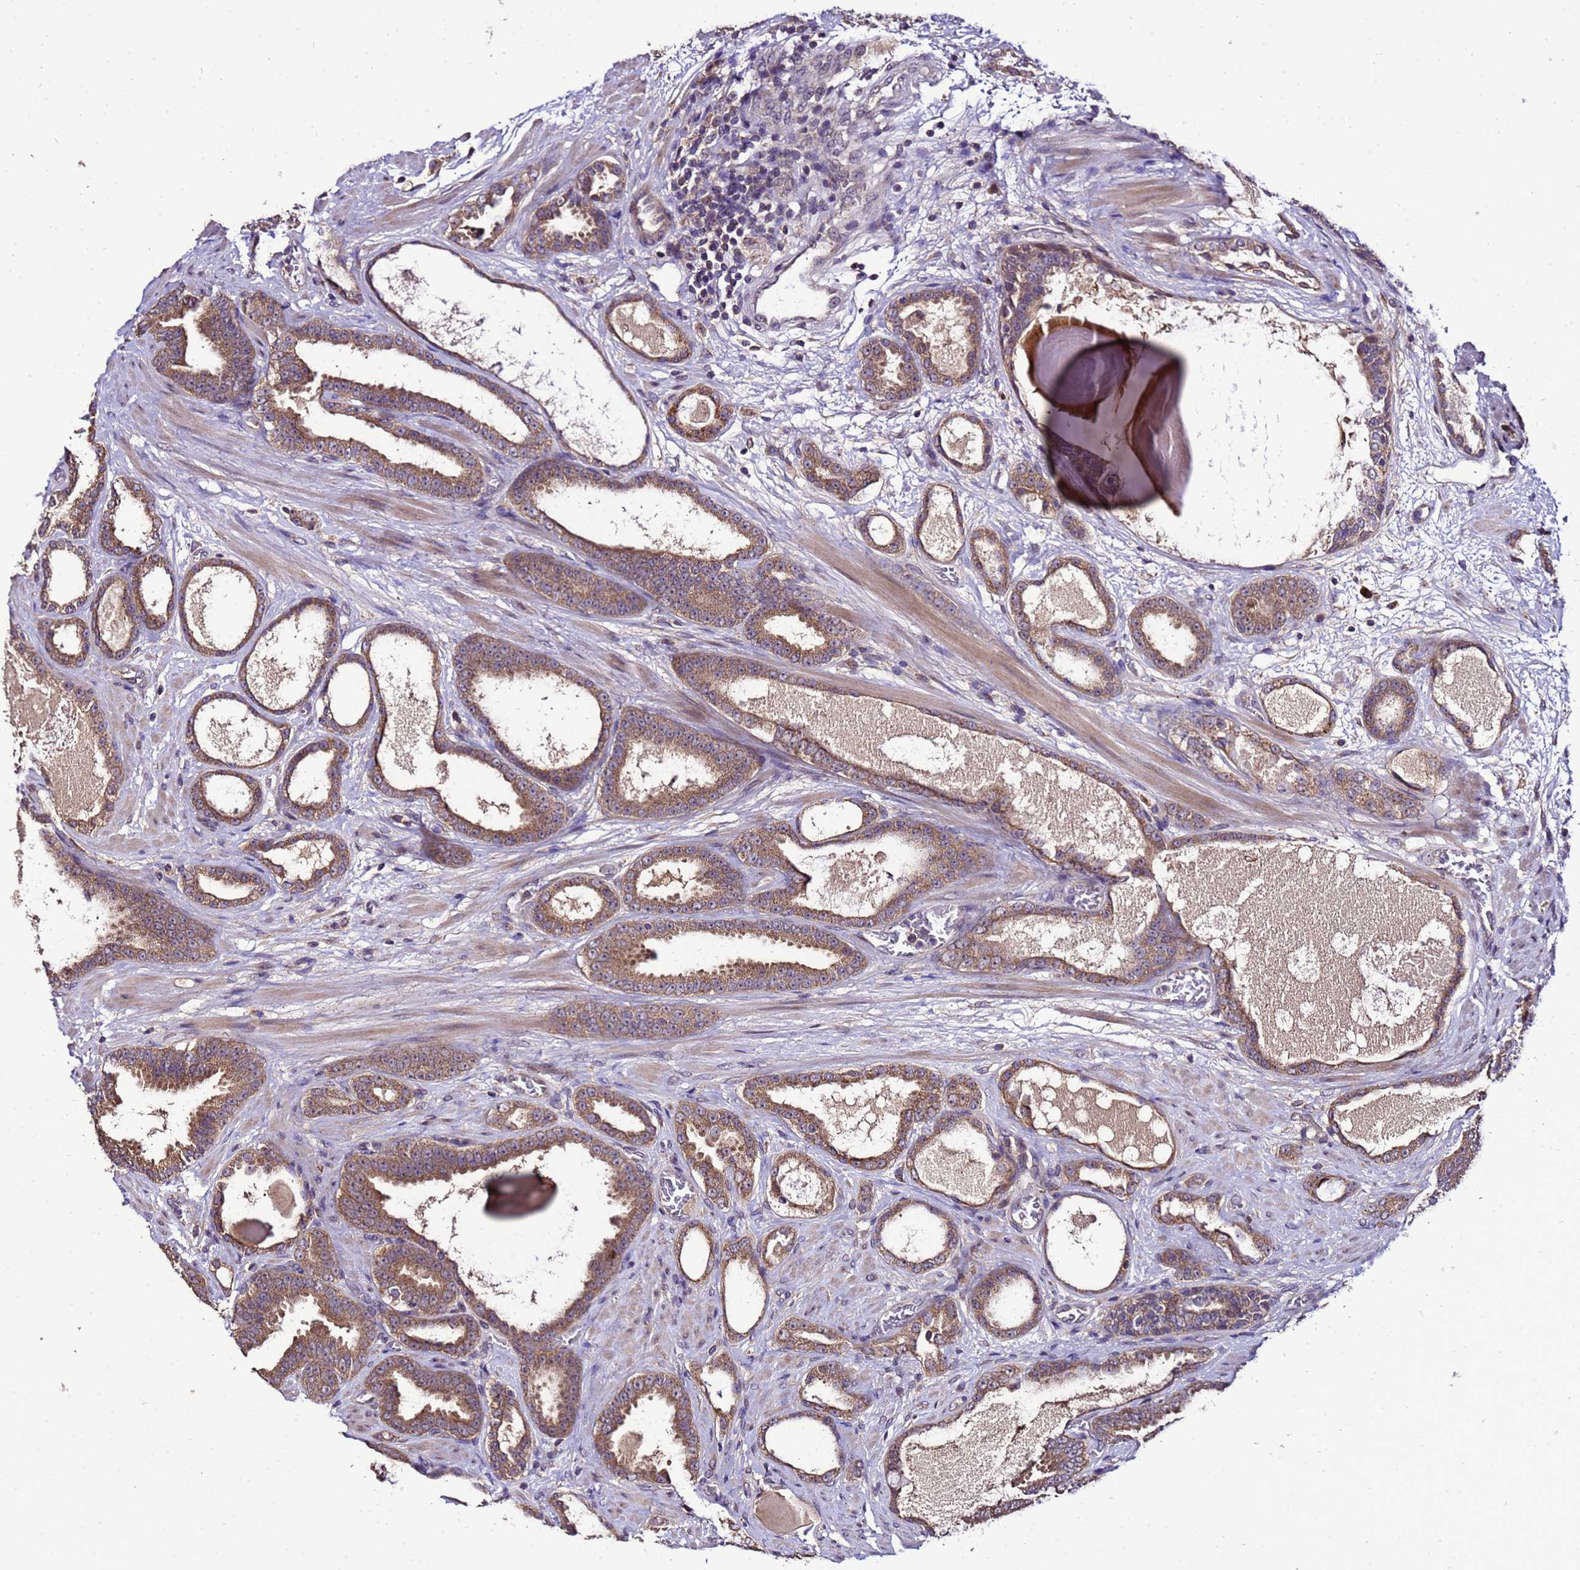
{"staining": {"intensity": "moderate", "quantity": ">75%", "location": "cytoplasmic/membranous"}, "tissue": "prostate cancer", "cell_type": "Tumor cells", "image_type": "cancer", "snomed": [{"axis": "morphology", "description": "Adenocarcinoma, High grade"}, {"axis": "topography", "description": "Prostate"}], "caption": "Prostate cancer was stained to show a protein in brown. There is medium levels of moderate cytoplasmic/membranous staining in approximately >75% of tumor cells. (DAB IHC, brown staining for protein, blue staining for nuclei).", "gene": "ZNF329", "patient": {"sex": "male", "age": 60}}